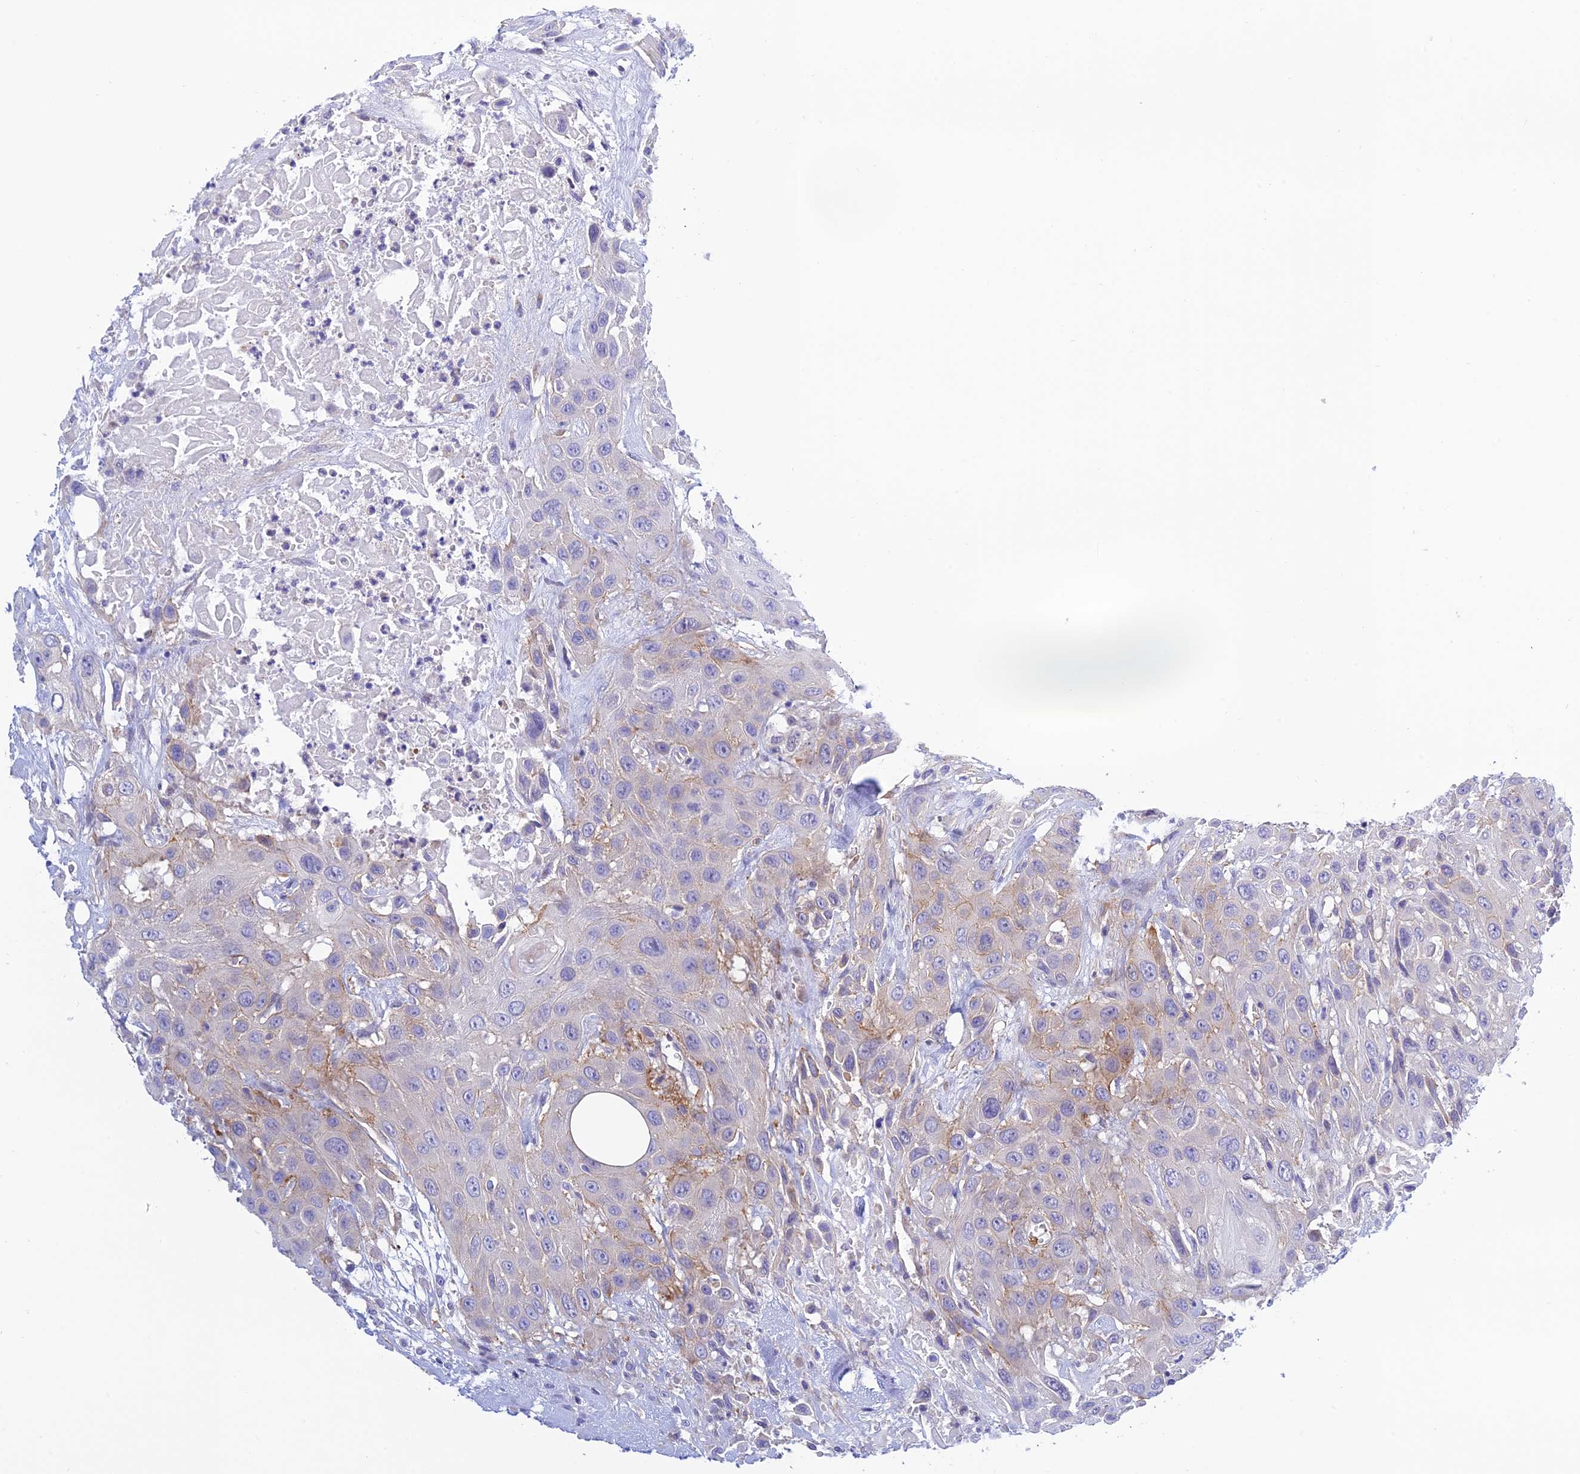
{"staining": {"intensity": "moderate", "quantity": "<25%", "location": "cytoplasmic/membranous"}, "tissue": "head and neck cancer", "cell_type": "Tumor cells", "image_type": "cancer", "snomed": [{"axis": "morphology", "description": "Squamous cell carcinoma, NOS"}, {"axis": "topography", "description": "Head-Neck"}], "caption": "High-power microscopy captured an immunohistochemistry (IHC) photomicrograph of head and neck squamous cell carcinoma, revealing moderate cytoplasmic/membranous staining in approximately <25% of tumor cells.", "gene": "ZDHHC16", "patient": {"sex": "male", "age": 81}}